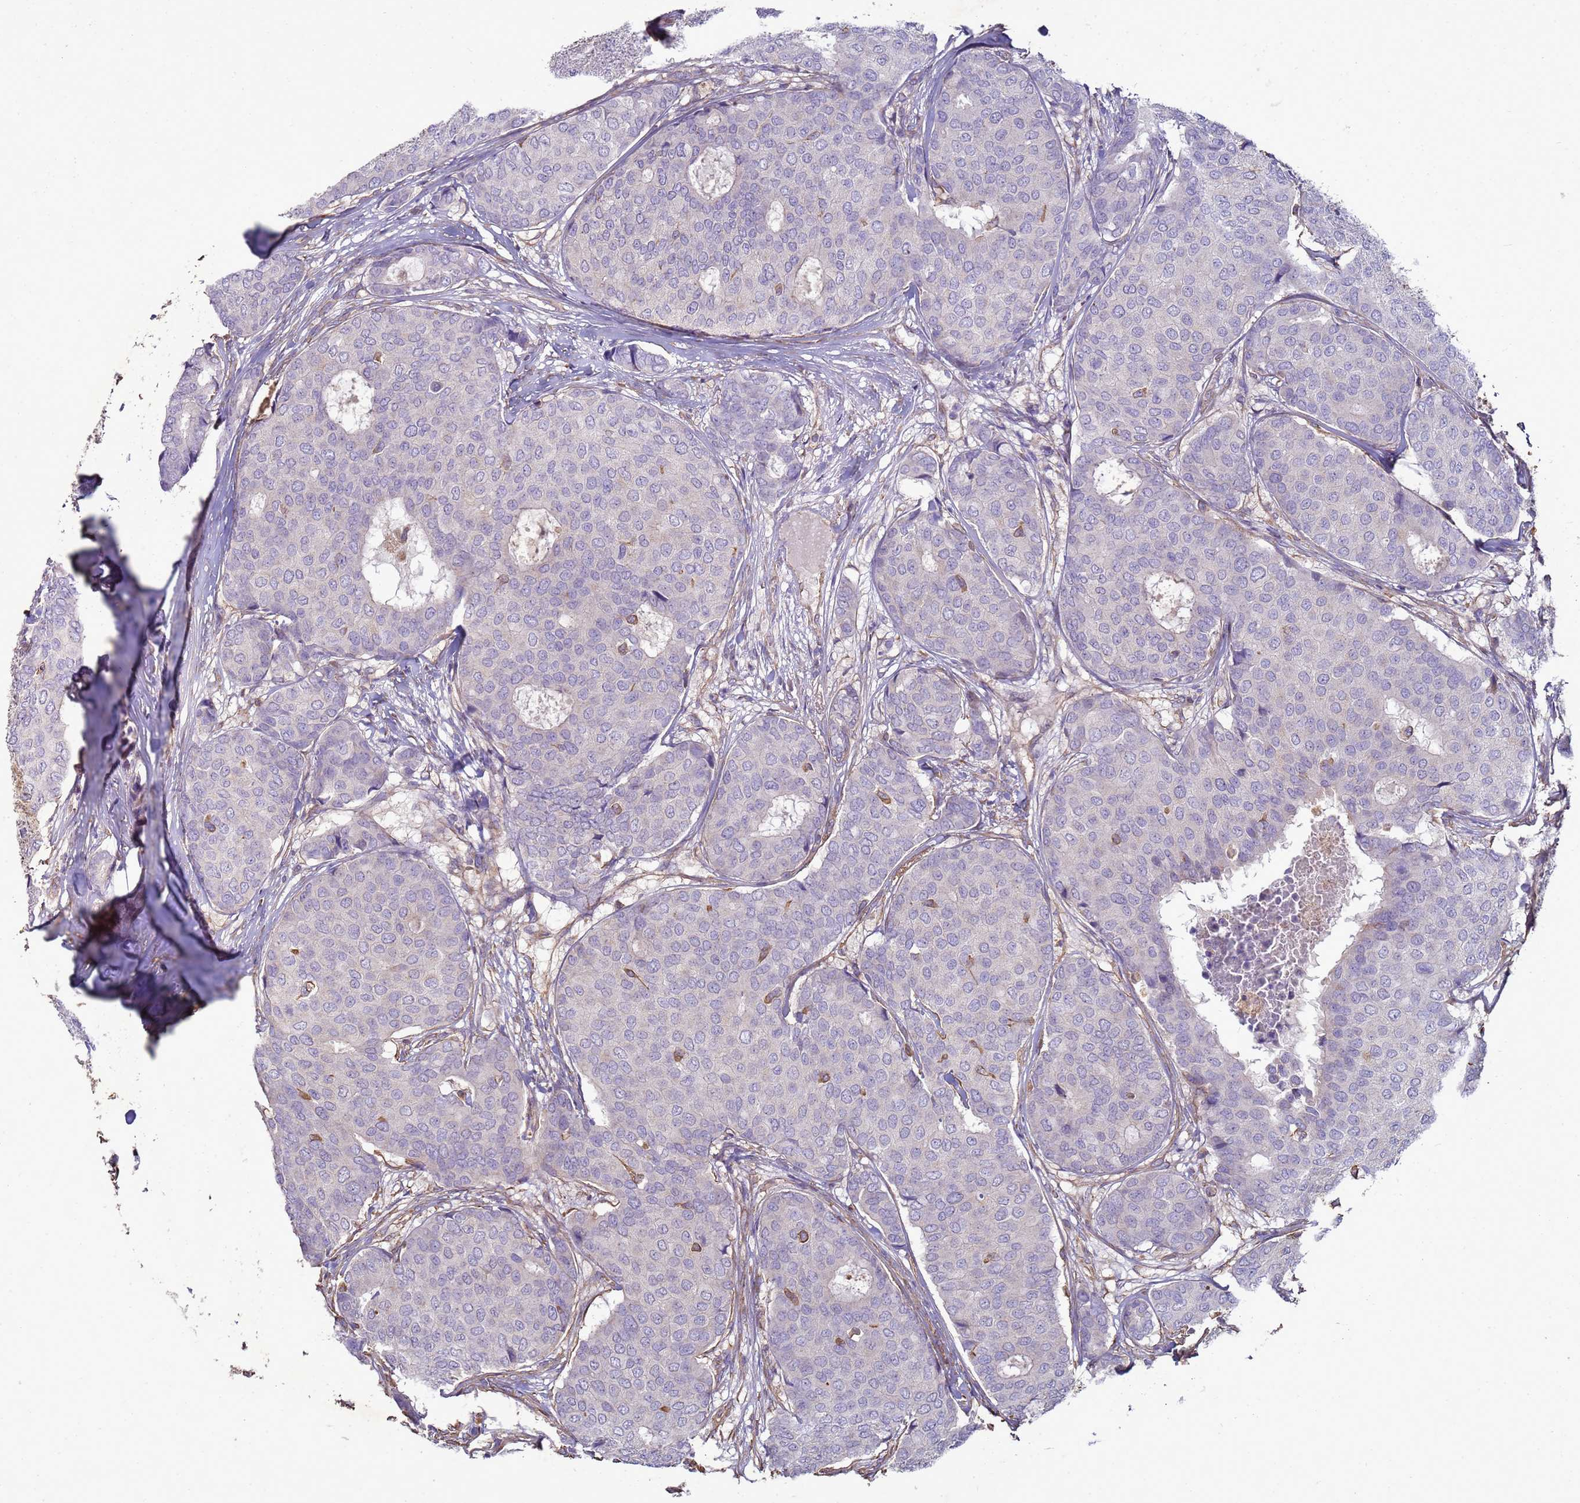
{"staining": {"intensity": "negative", "quantity": "none", "location": "none"}, "tissue": "breast cancer", "cell_type": "Tumor cells", "image_type": "cancer", "snomed": [{"axis": "morphology", "description": "Duct carcinoma"}, {"axis": "topography", "description": "Breast"}], "caption": "The photomicrograph exhibits no staining of tumor cells in breast invasive ductal carcinoma.", "gene": "SGIP1", "patient": {"sex": "female", "age": 75}}